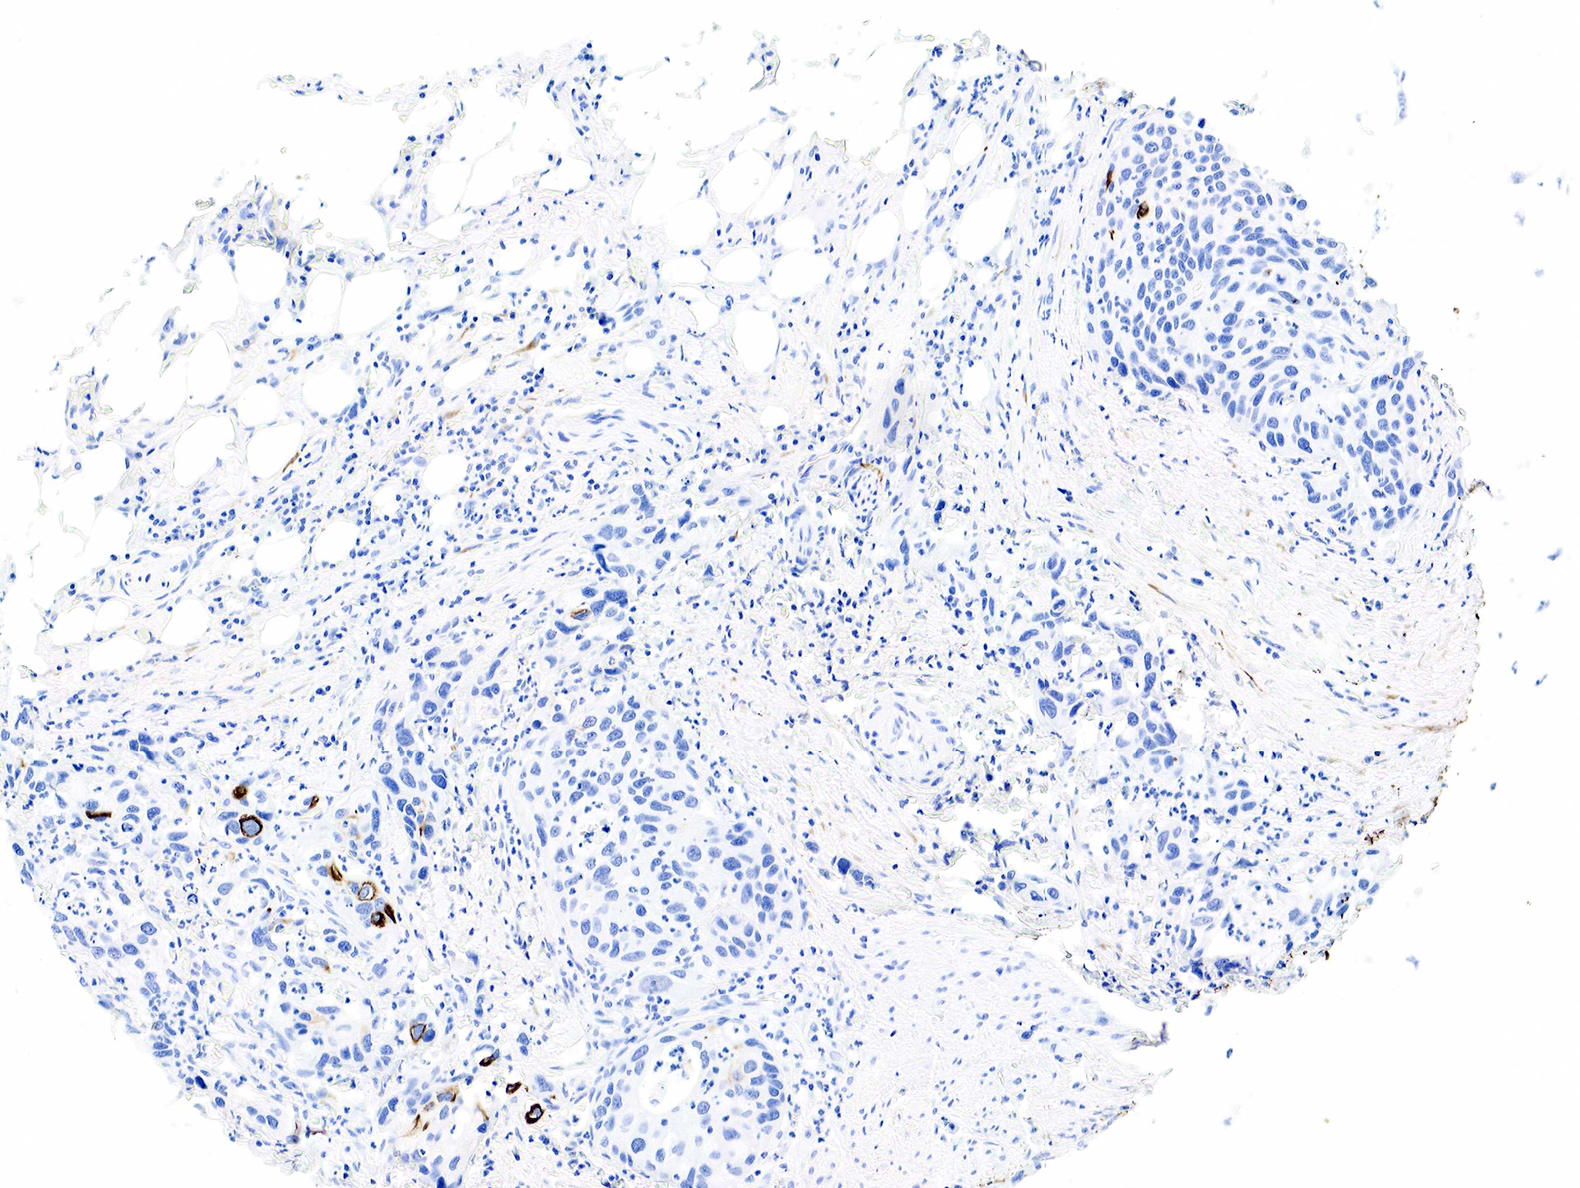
{"staining": {"intensity": "strong", "quantity": "<25%", "location": "cytoplasmic/membranous"}, "tissue": "urothelial cancer", "cell_type": "Tumor cells", "image_type": "cancer", "snomed": [{"axis": "morphology", "description": "Urothelial carcinoma, High grade"}, {"axis": "topography", "description": "Urinary bladder"}], "caption": "Strong cytoplasmic/membranous protein staining is appreciated in about <25% of tumor cells in urothelial cancer. (IHC, brightfield microscopy, high magnification).", "gene": "KRT7", "patient": {"sex": "male", "age": 66}}